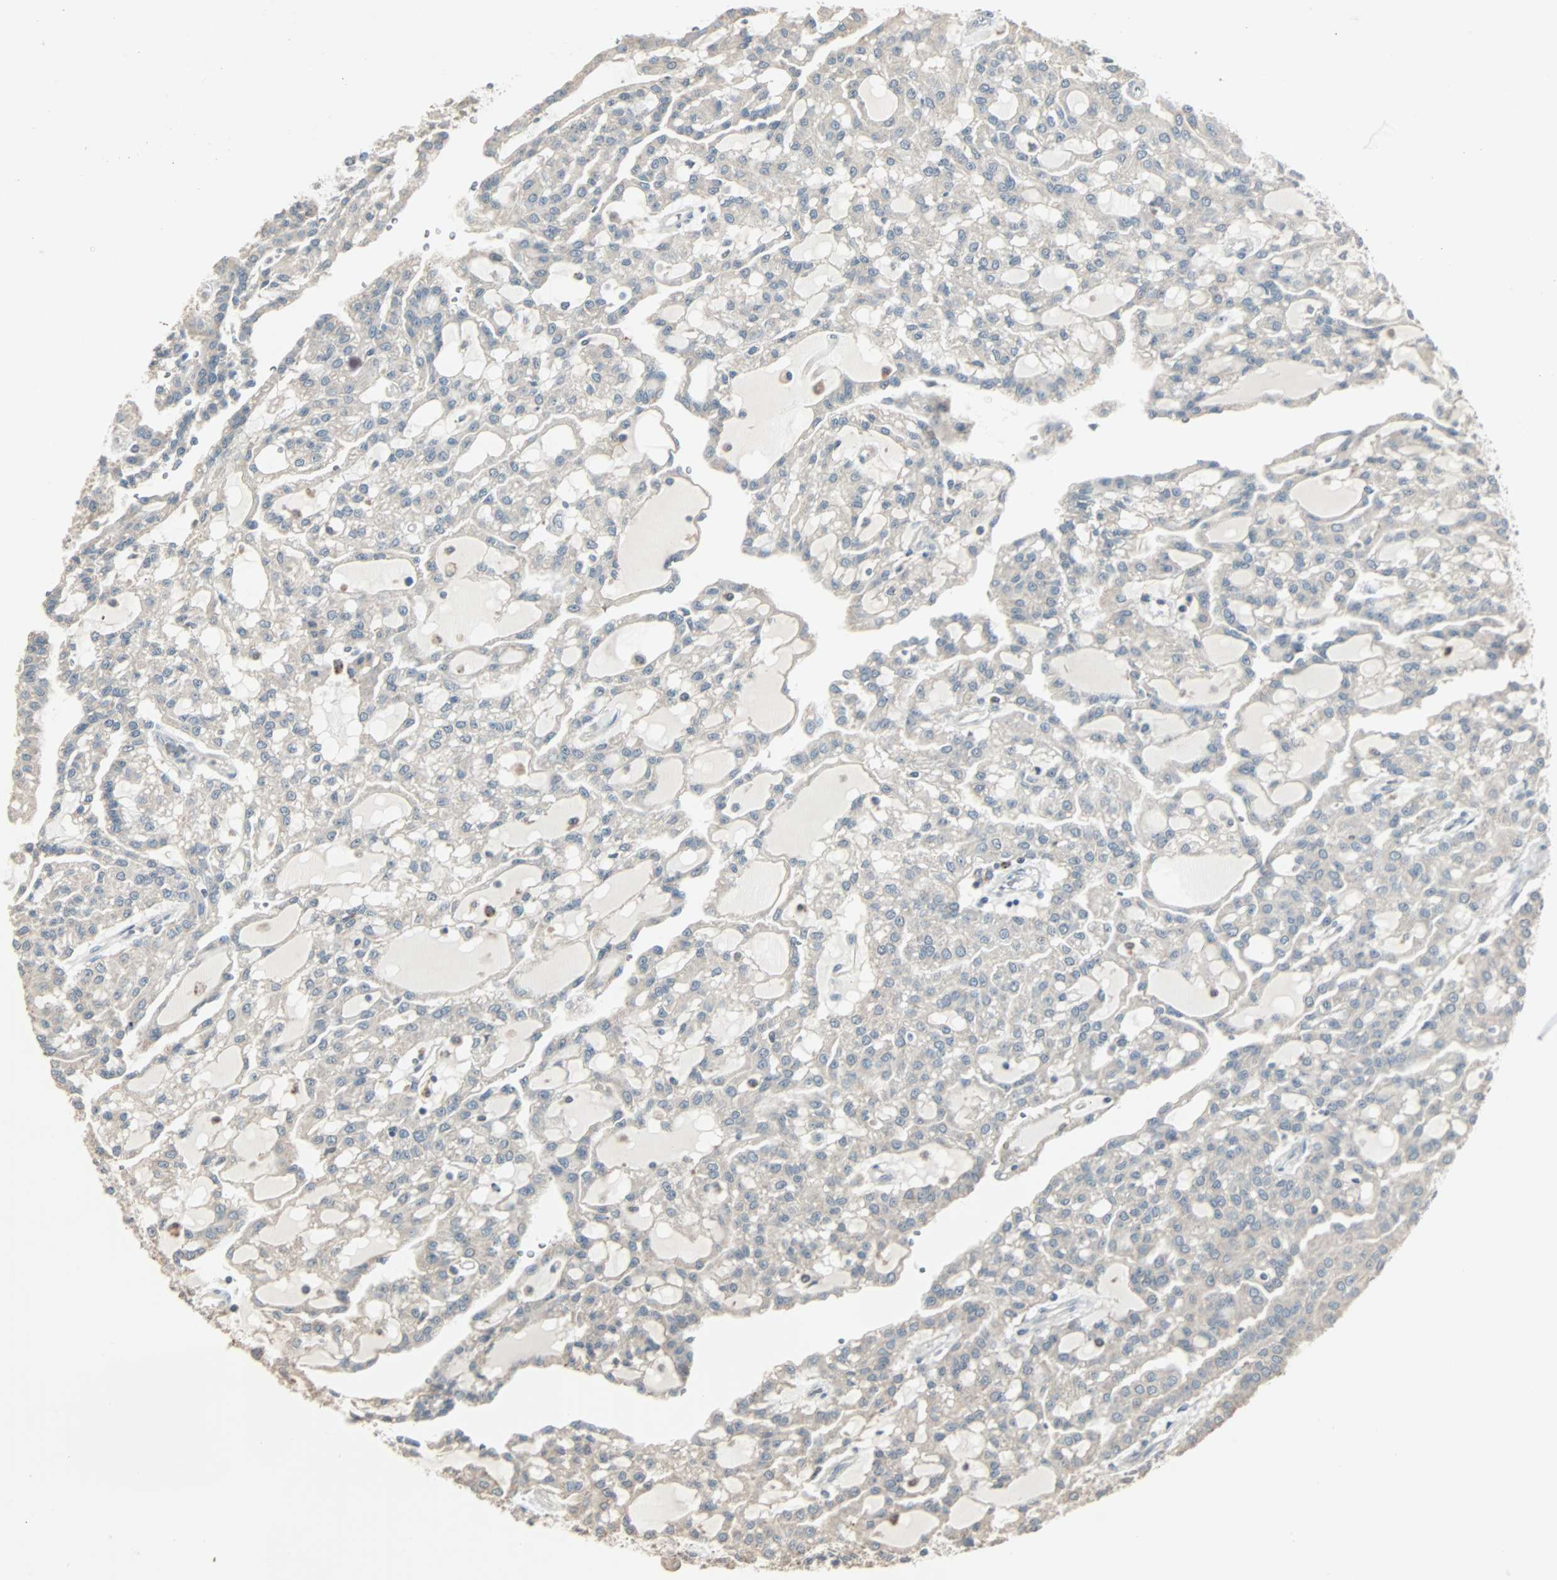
{"staining": {"intensity": "weak", "quantity": ">75%", "location": "cytoplasmic/membranous"}, "tissue": "renal cancer", "cell_type": "Tumor cells", "image_type": "cancer", "snomed": [{"axis": "morphology", "description": "Adenocarcinoma, NOS"}, {"axis": "topography", "description": "Kidney"}], "caption": "Immunohistochemical staining of human renal adenocarcinoma shows low levels of weak cytoplasmic/membranous expression in about >75% of tumor cells.", "gene": "KDM4A", "patient": {"sex": "male", "age": 63}}